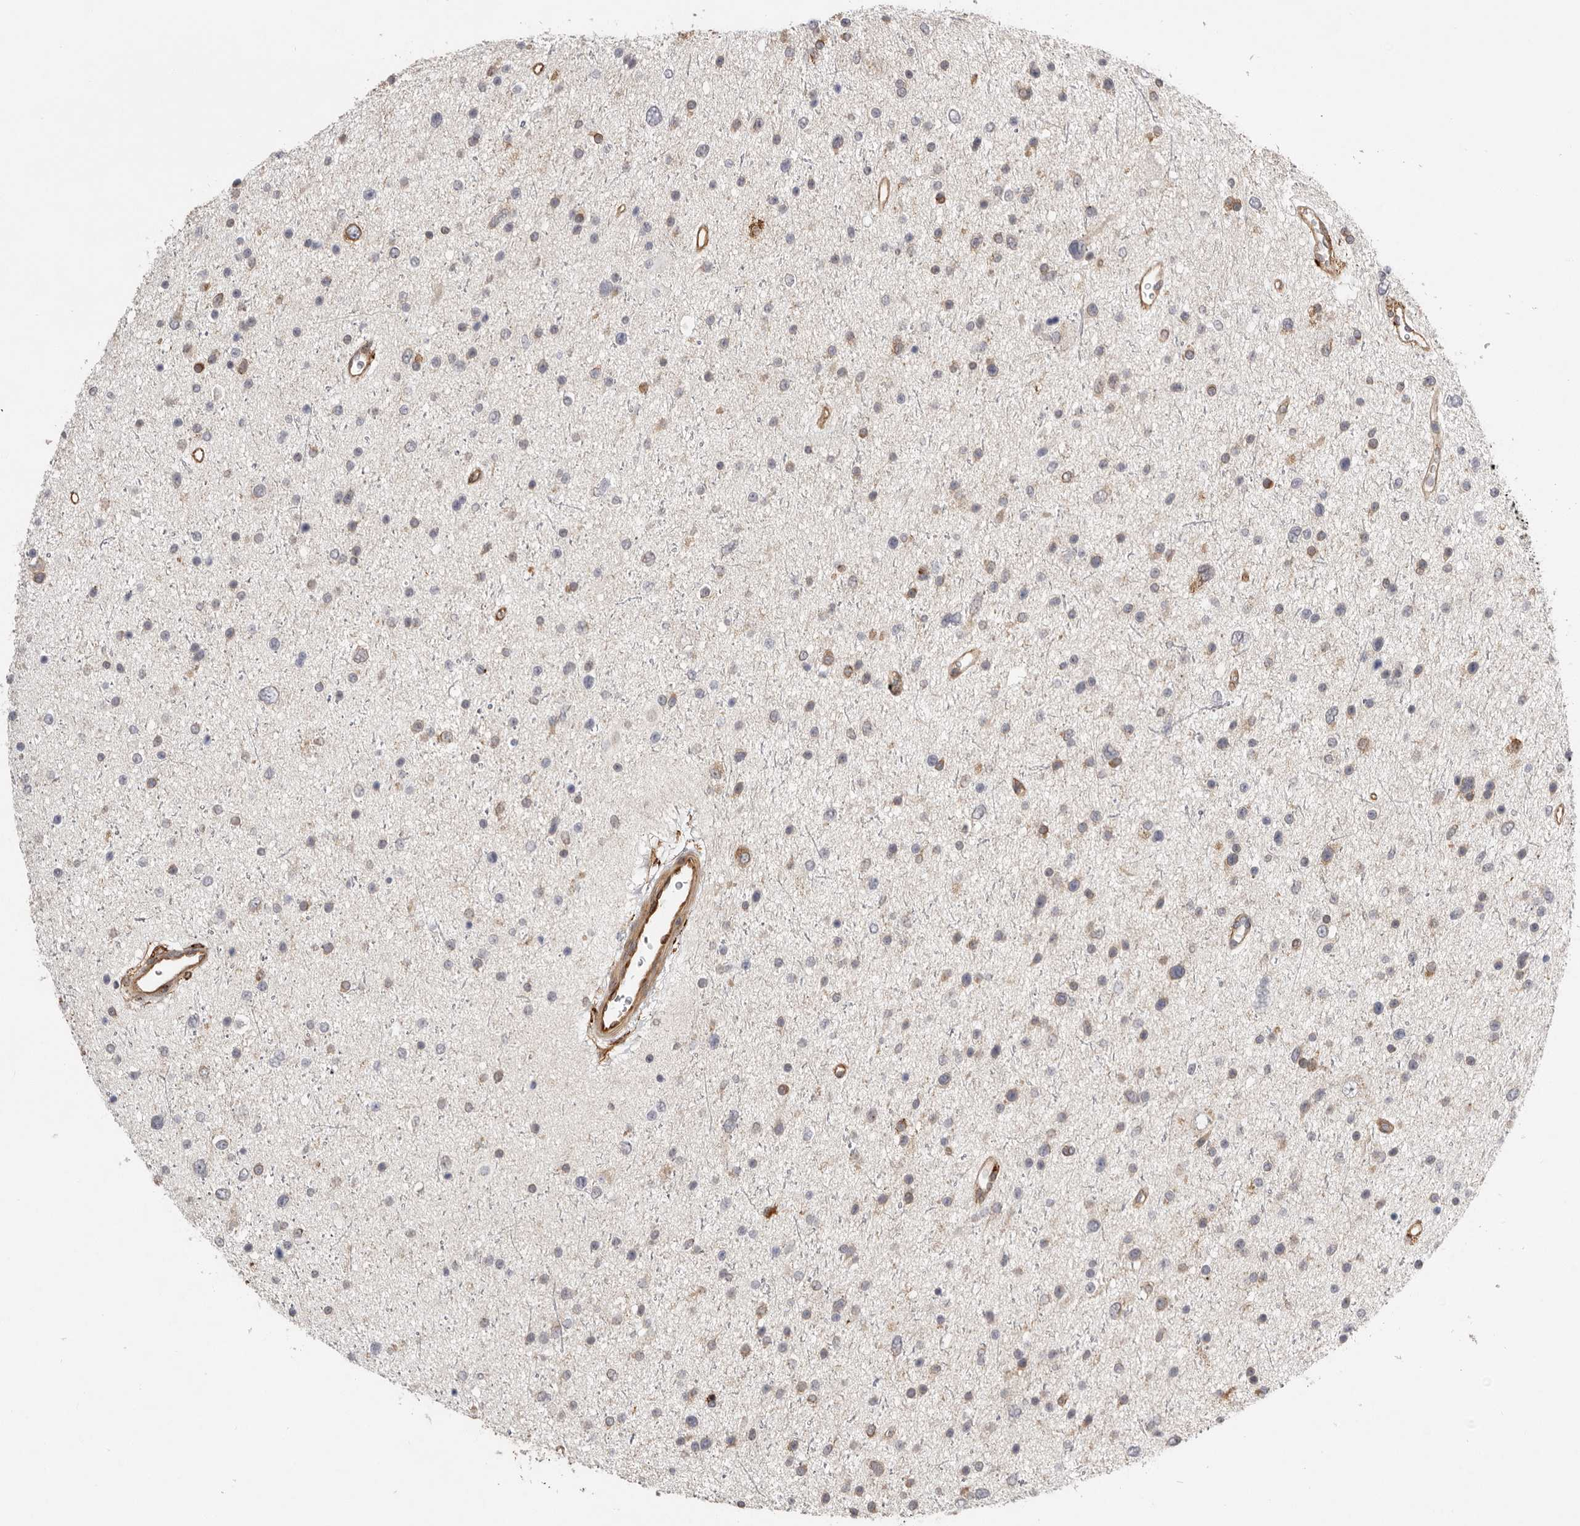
{"staining": {"intensity": "weak", "quantity": "<25%", "location": "cytoplasmic/membranous"}, "tissue": "glioma", "cell_type": "Tumor cells", "image_type": "cancer", "snomed": [{"axis": "morphology", "description": "Glioma, malignant, Low grade"}, {"axis": "topography", "description": "Brain"}], "caption": "IHC micrograph of neoplastic tissue: human low-grade glioma (malignant) stained with DAB (3,3'-diaminobenzidine) exhibits no significant protein staining in tumor cells.", "gene": "WDTC1", "patient": {"sex": "female", "age": 37}}